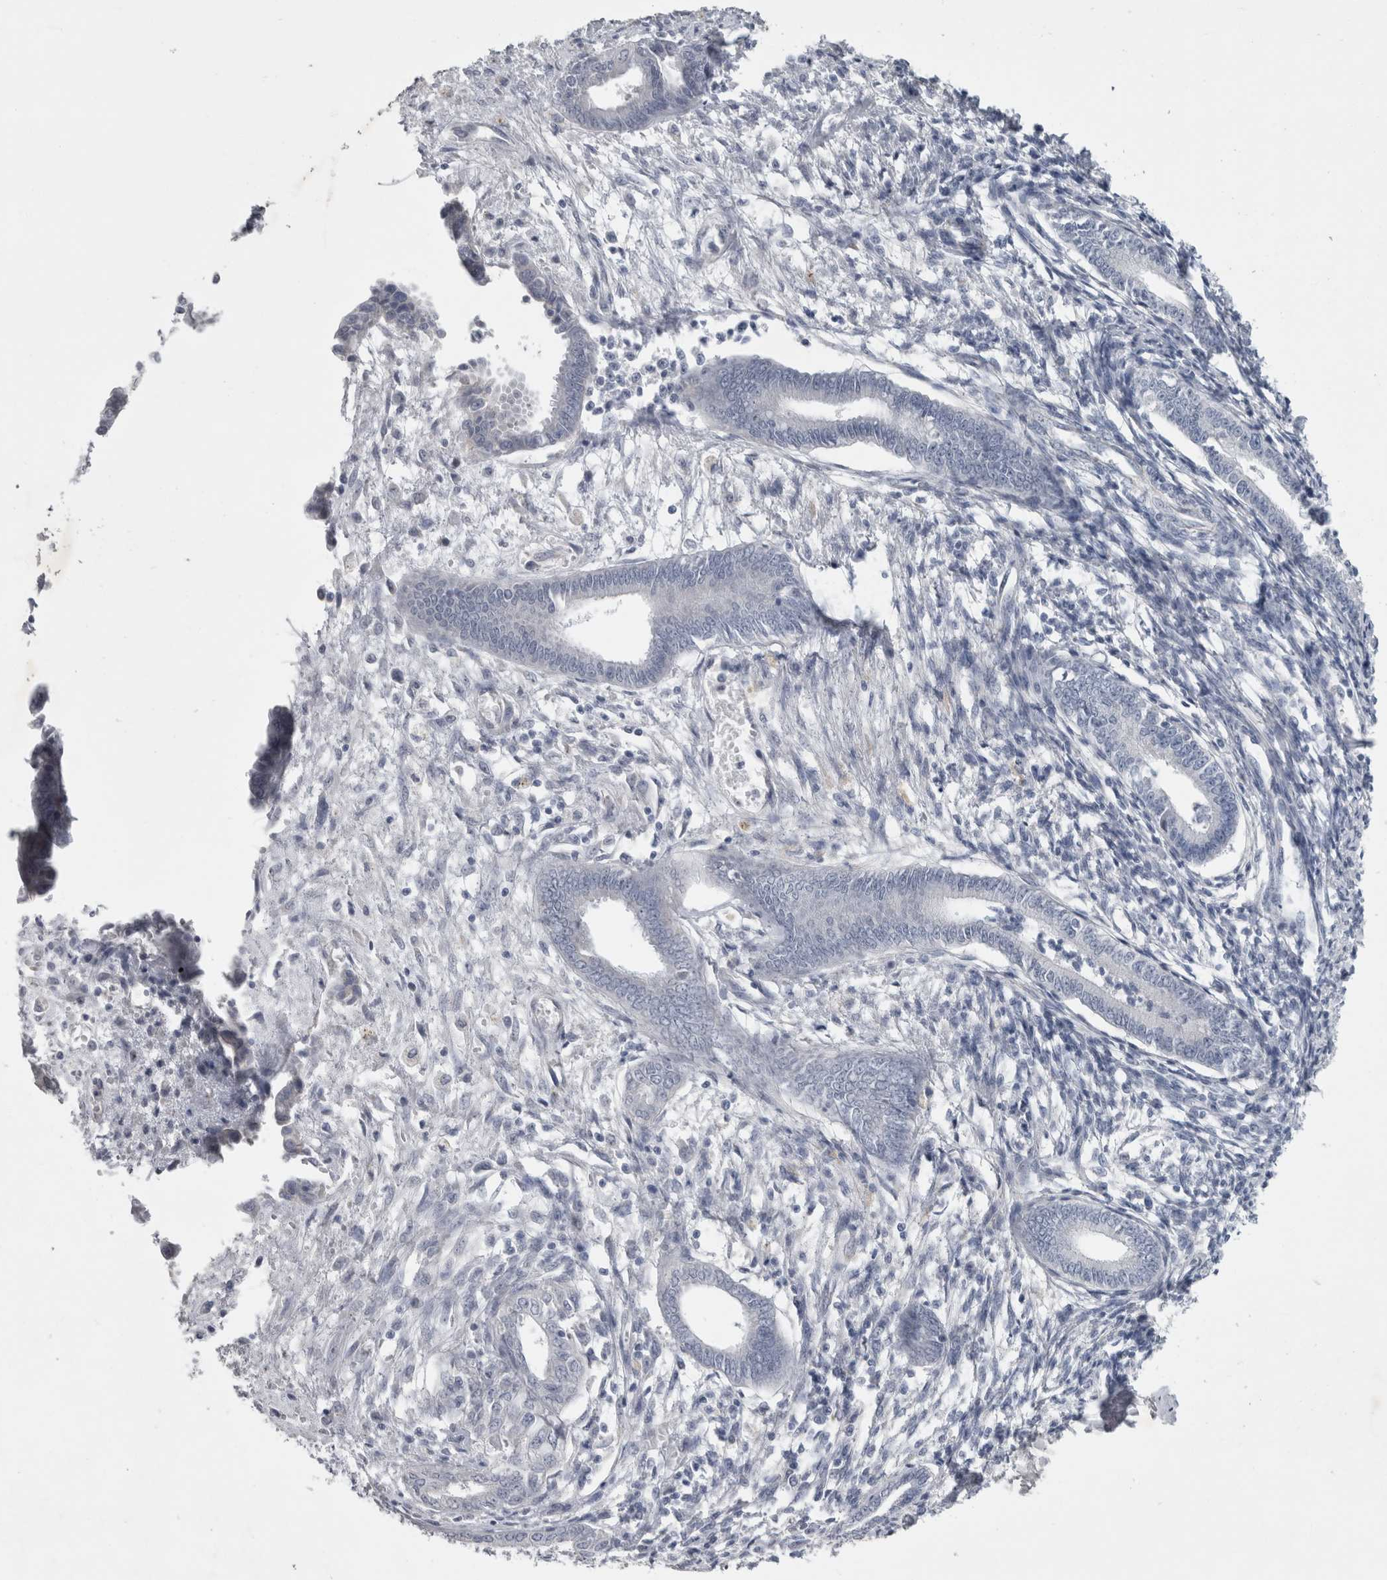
{"staining": {"intensity": "negative", "quantity": "none", "location": "none"}, "tissue": "endometrium", "cell_type": "Cells in endometrial stroma", "image_type": "normal", "snomed": [{"axis": "morphology", "description": "Normal tissue, NOS"}, {"axis": "topography", "description": "Endometrium"}], "caption": "An immunohistochemistry (IHC) micrograph of unremarkable endometrium is shown. There is no staining in cells in endometrial stroma of endometrium.", "gene": "FXYD7", "patient": {"sex": "female", "age": 56}}